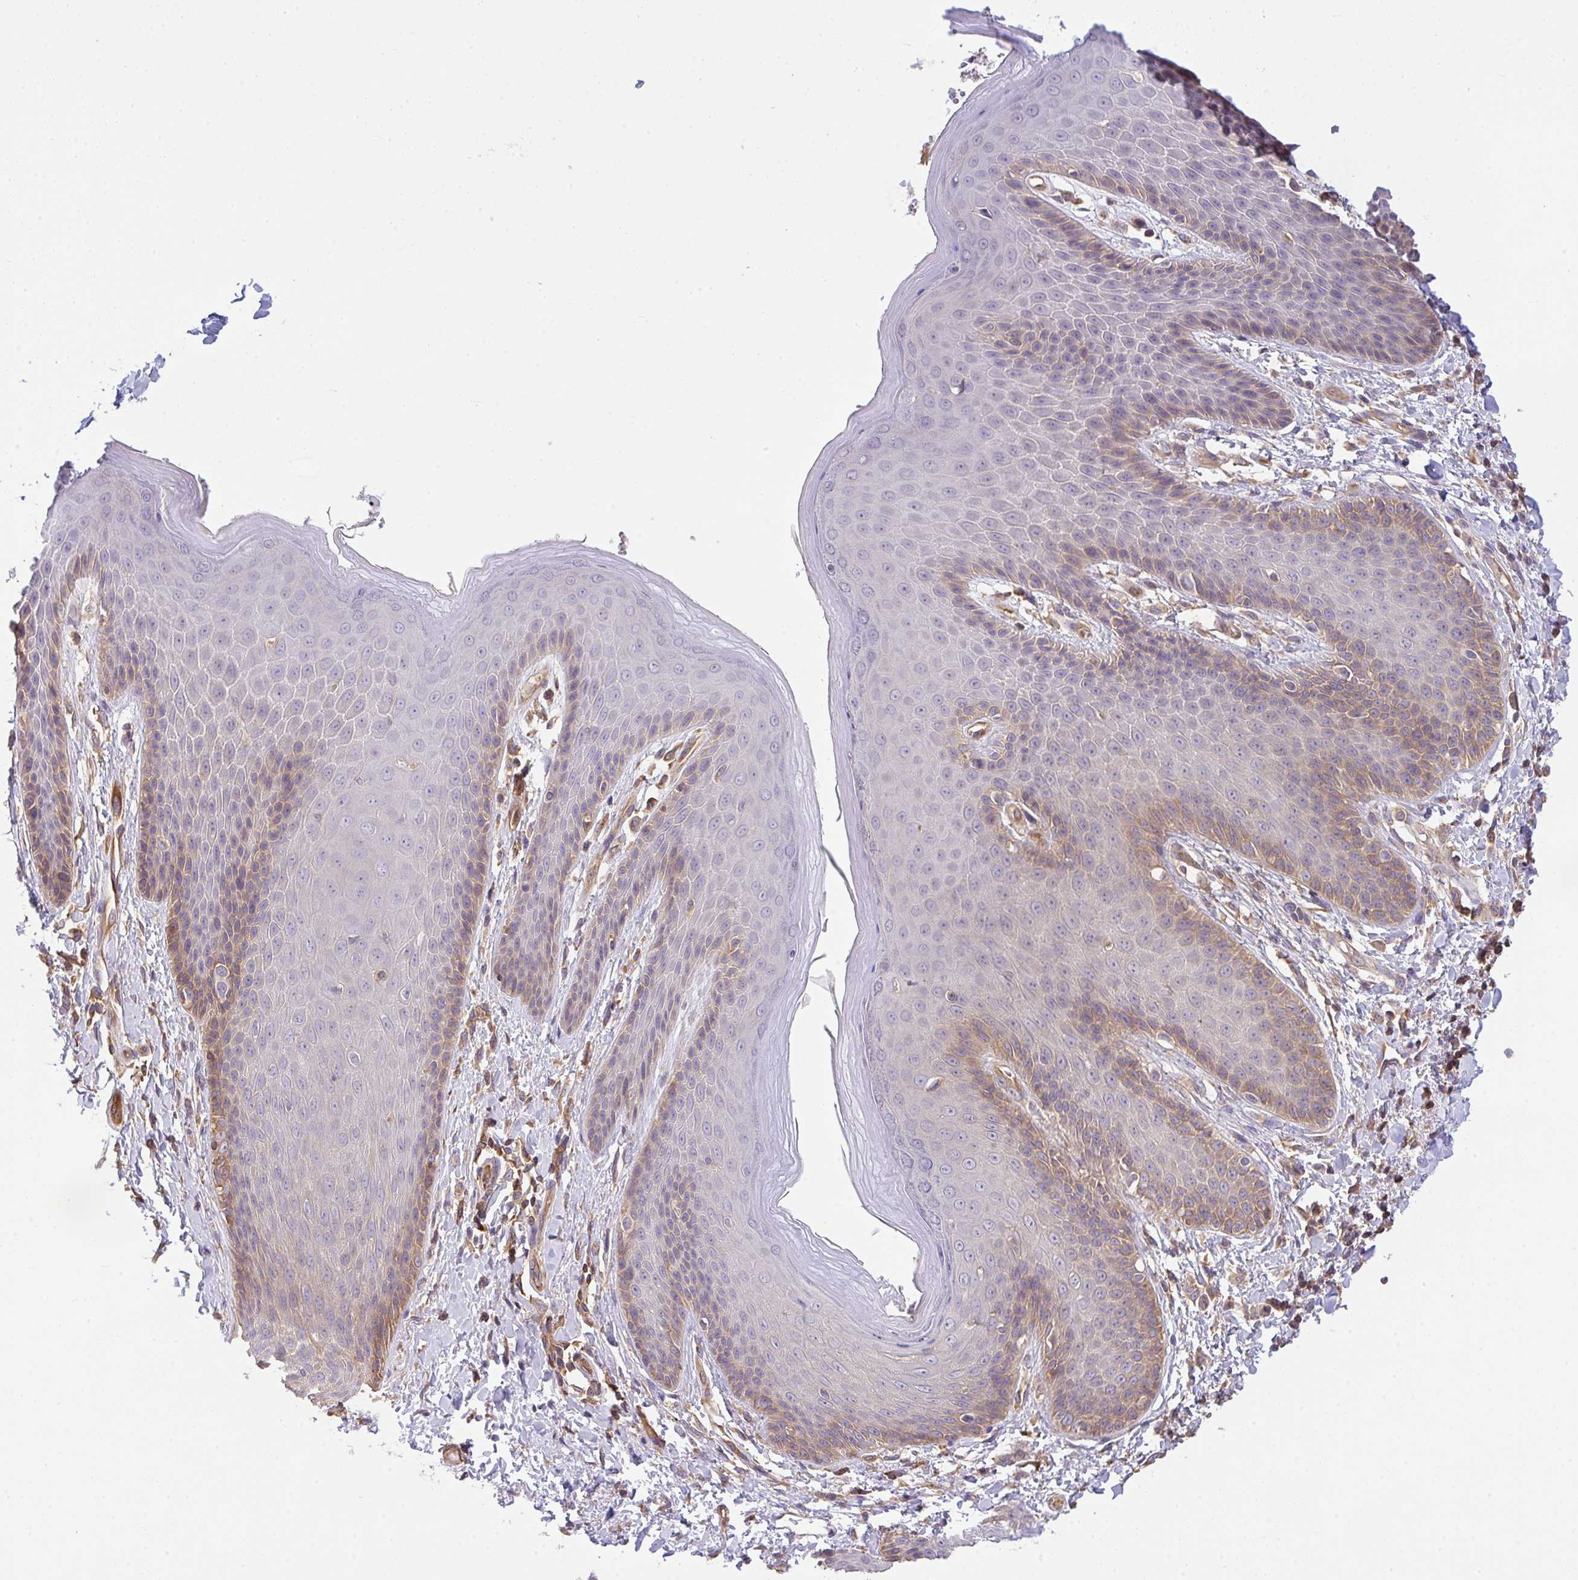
{"staining": {"intensity": "moderate", "quantity": "<25%", "location": "cytoplasmic/membranous"}, "tissue": "skin", "cell_type": "Epidermal cells", "image_type": "normal", "snomed": [{"axis": "morphology", "description": "Normal tissue, NOS"}, {"axis": "topography", "description": "Anal"}, {"axis": "topography", "description": "Peripheral nerve tissue"}], "caption": "Moderate cytoplasmic/membranous protein positivity is seen in about <25% of epidermal cells in skin. Using DAB (3,3'-diaminobenzidine) (brown) and hematoxylin (blue) stains, captured at high magnification using brightfield microscopy.", "gene": "TMEM229A", "patient": {"sex": "male", "age": 51}}